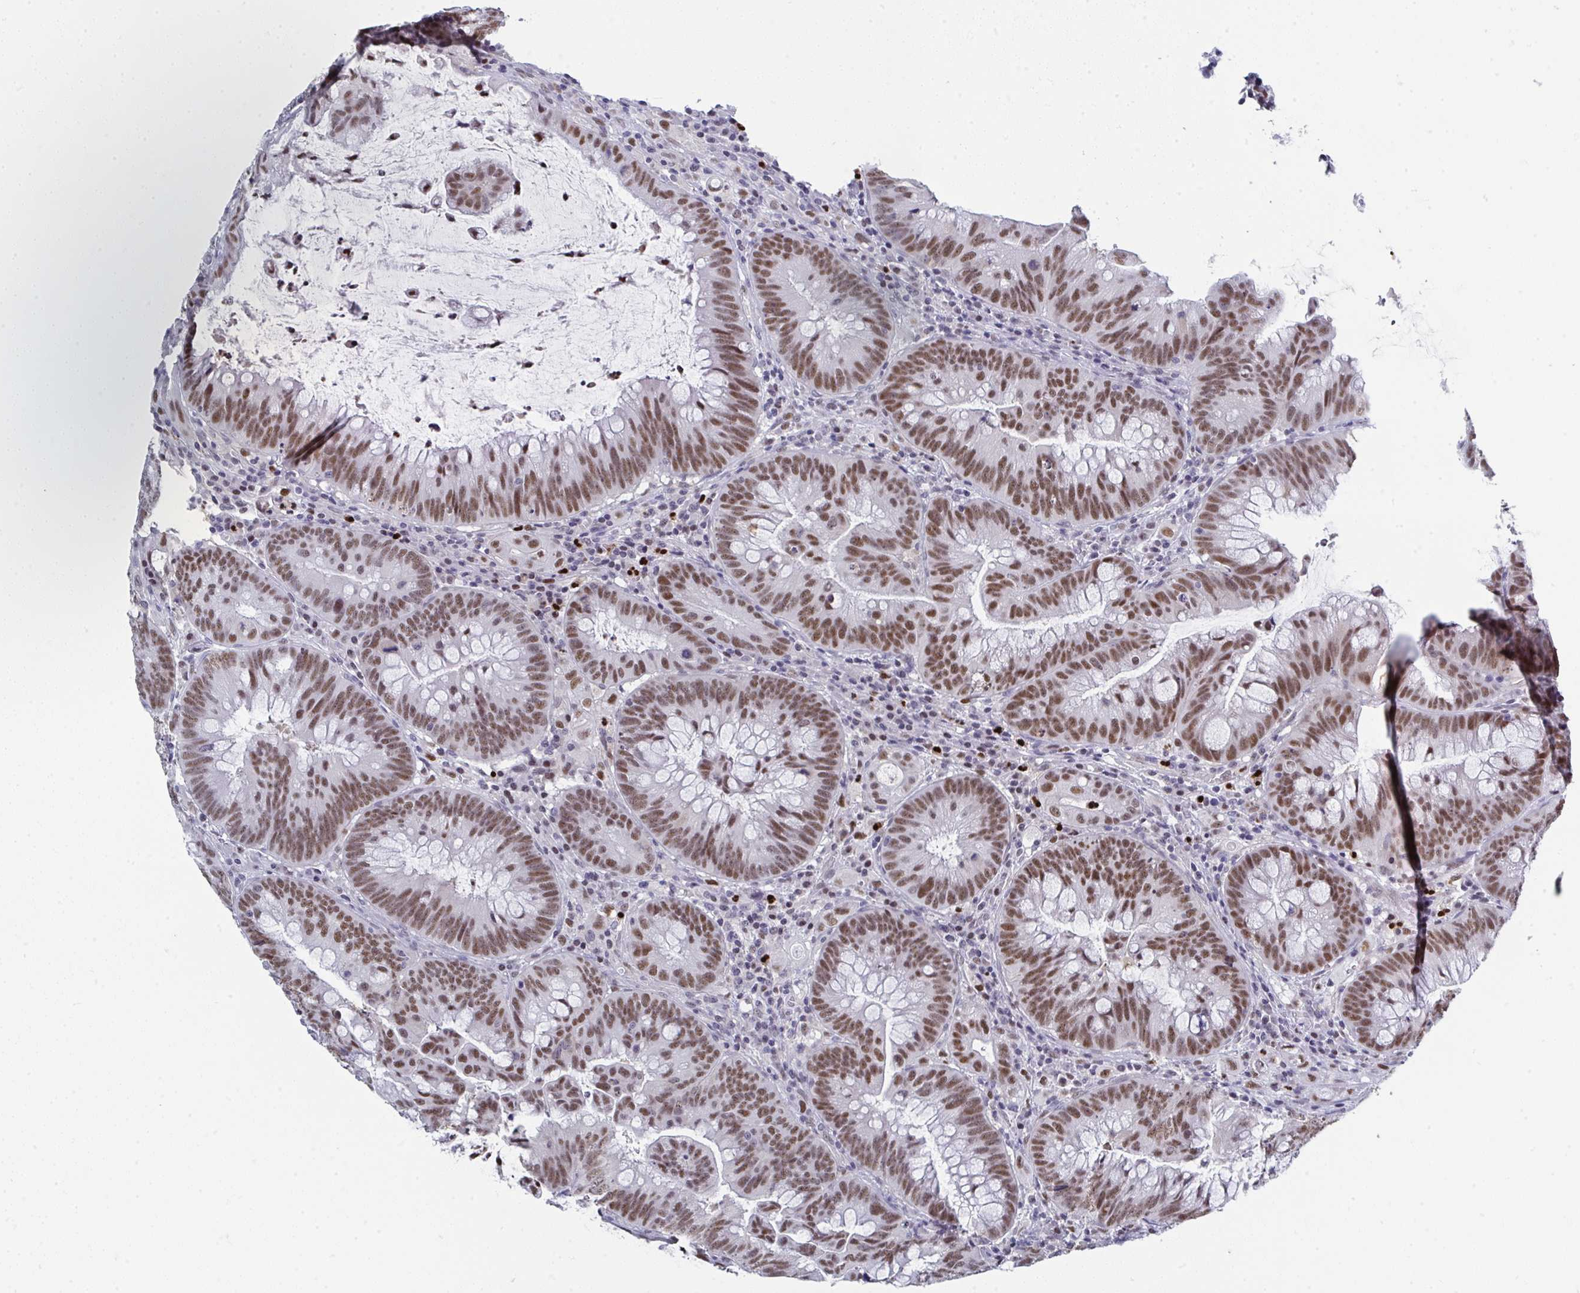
{"staining": {"intensity": "moderate", "quantity": ">75%", "location": "nuclear"}, "tissue": "colorectal cancer", "cell_type": "Tumor cells", "image_type": "cancer", "snomed": [{"axis": "morphology", "description": "Adenocarcinoma, NOS"}, {"axis": "topography", "description": "Colon"}], "caption": "Moderate nuclear staining for a protein is present in about >75% of tumor cells of colorectal cancer (adenocarcinoma) using immunohistochemistry (IHC).", "gene": "JDP2", "patient": {"sex": "male", "age": 62}}